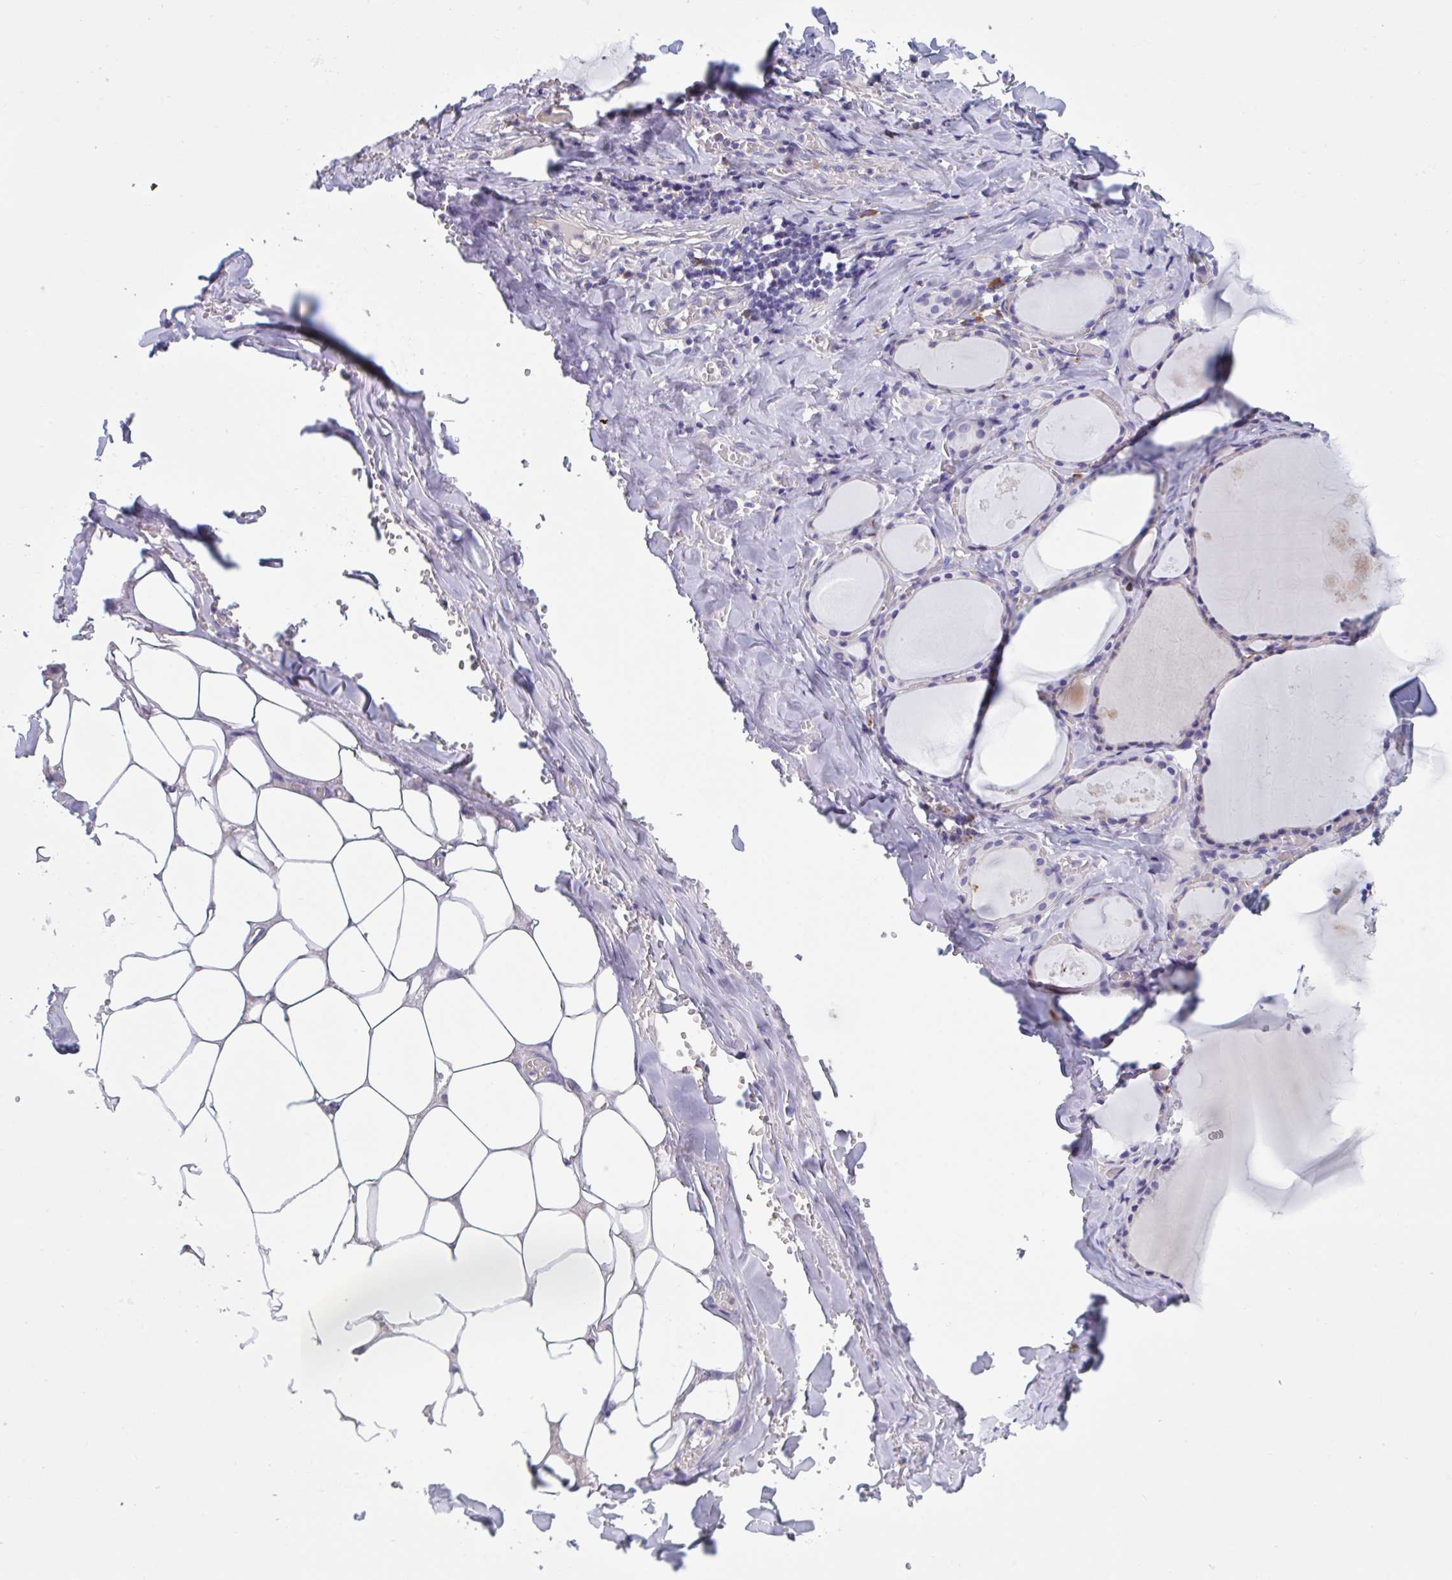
{"staining": {"intensity": "negative", "quantity": "none", "location": "none"}, "tissue": "thyroid gland", "cell_type": "Glandular cells", "image_type": "normal", "snomed": [{"axis": "morphology", "description": "Normal tissue, NOS"}, {"axis": "topography", "description": "Thyroid gland"}], "caption": "DAB immunohistochemical staining of benign thyroid gland demonstrates no significant positivity in glandular cells. The staining is performed using DAB (3,3'-diaminobenzidine) brown chromogen with nuclei counter-stained in using hematoxylin.", "gene": "MS4A14", "patient": {"sex": "male", "age": 56}}